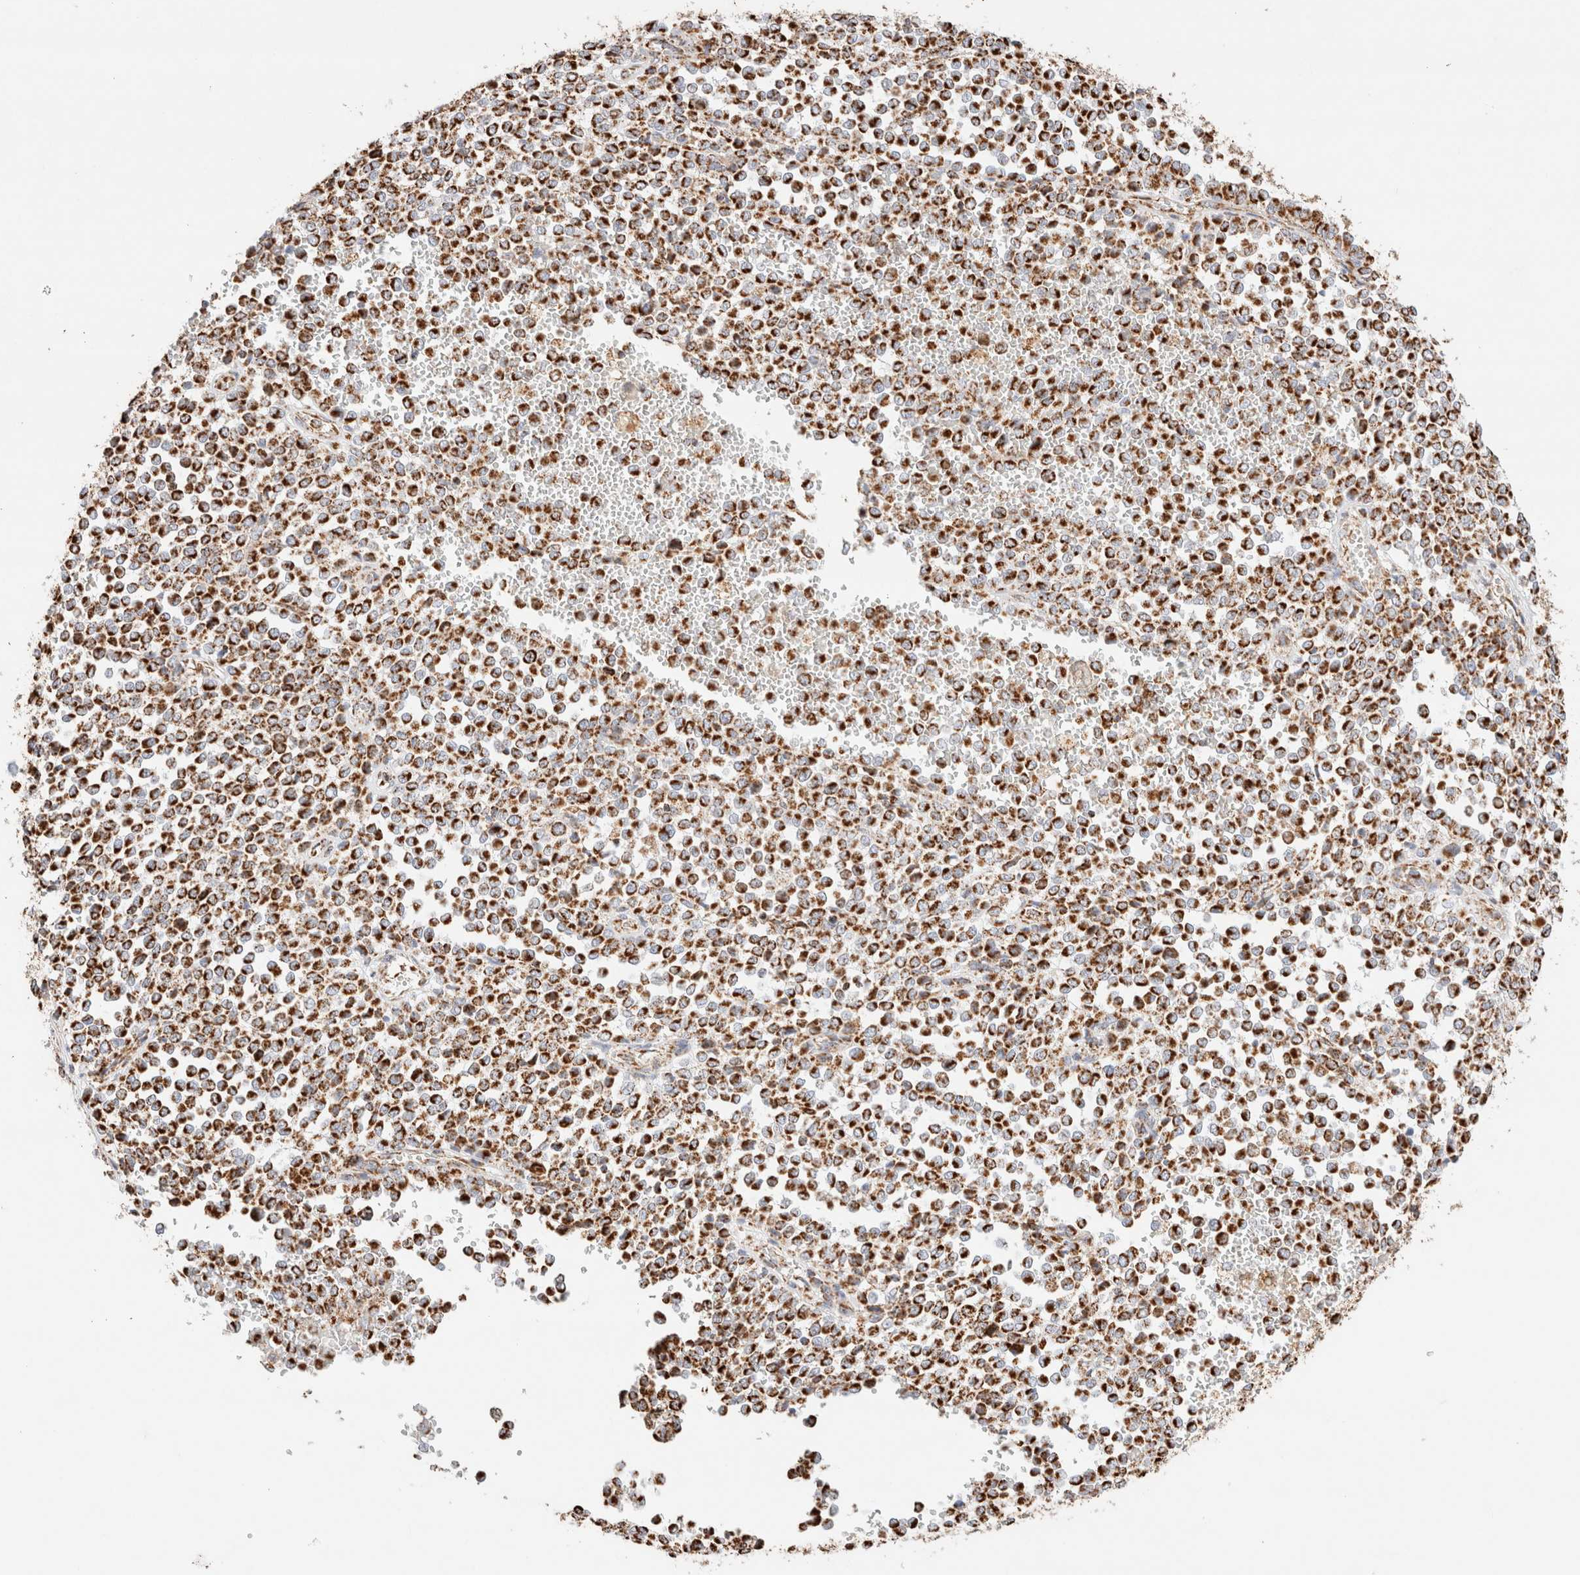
{"staining": {"intensity": "strong", "quantity": ">75%", "location": "cytoplasmic/membranous"}, "tissue": "melanoma", "cell_type": "Tumor cells", "image_type": "cancer", "snomed": [{"axis": "morphology", "description": "Malignant melanoma, Metastatic site"}, {"axis": "topography", "description": "Pancreas"}], "caption": "Melanoma was stained to show a protein in brown. There is high levels of strong cytoplasmic/membranous staining in about >75% of tumor cells.", "gene": "PHB2", "patient": {"sex": "female", "age": 30}}